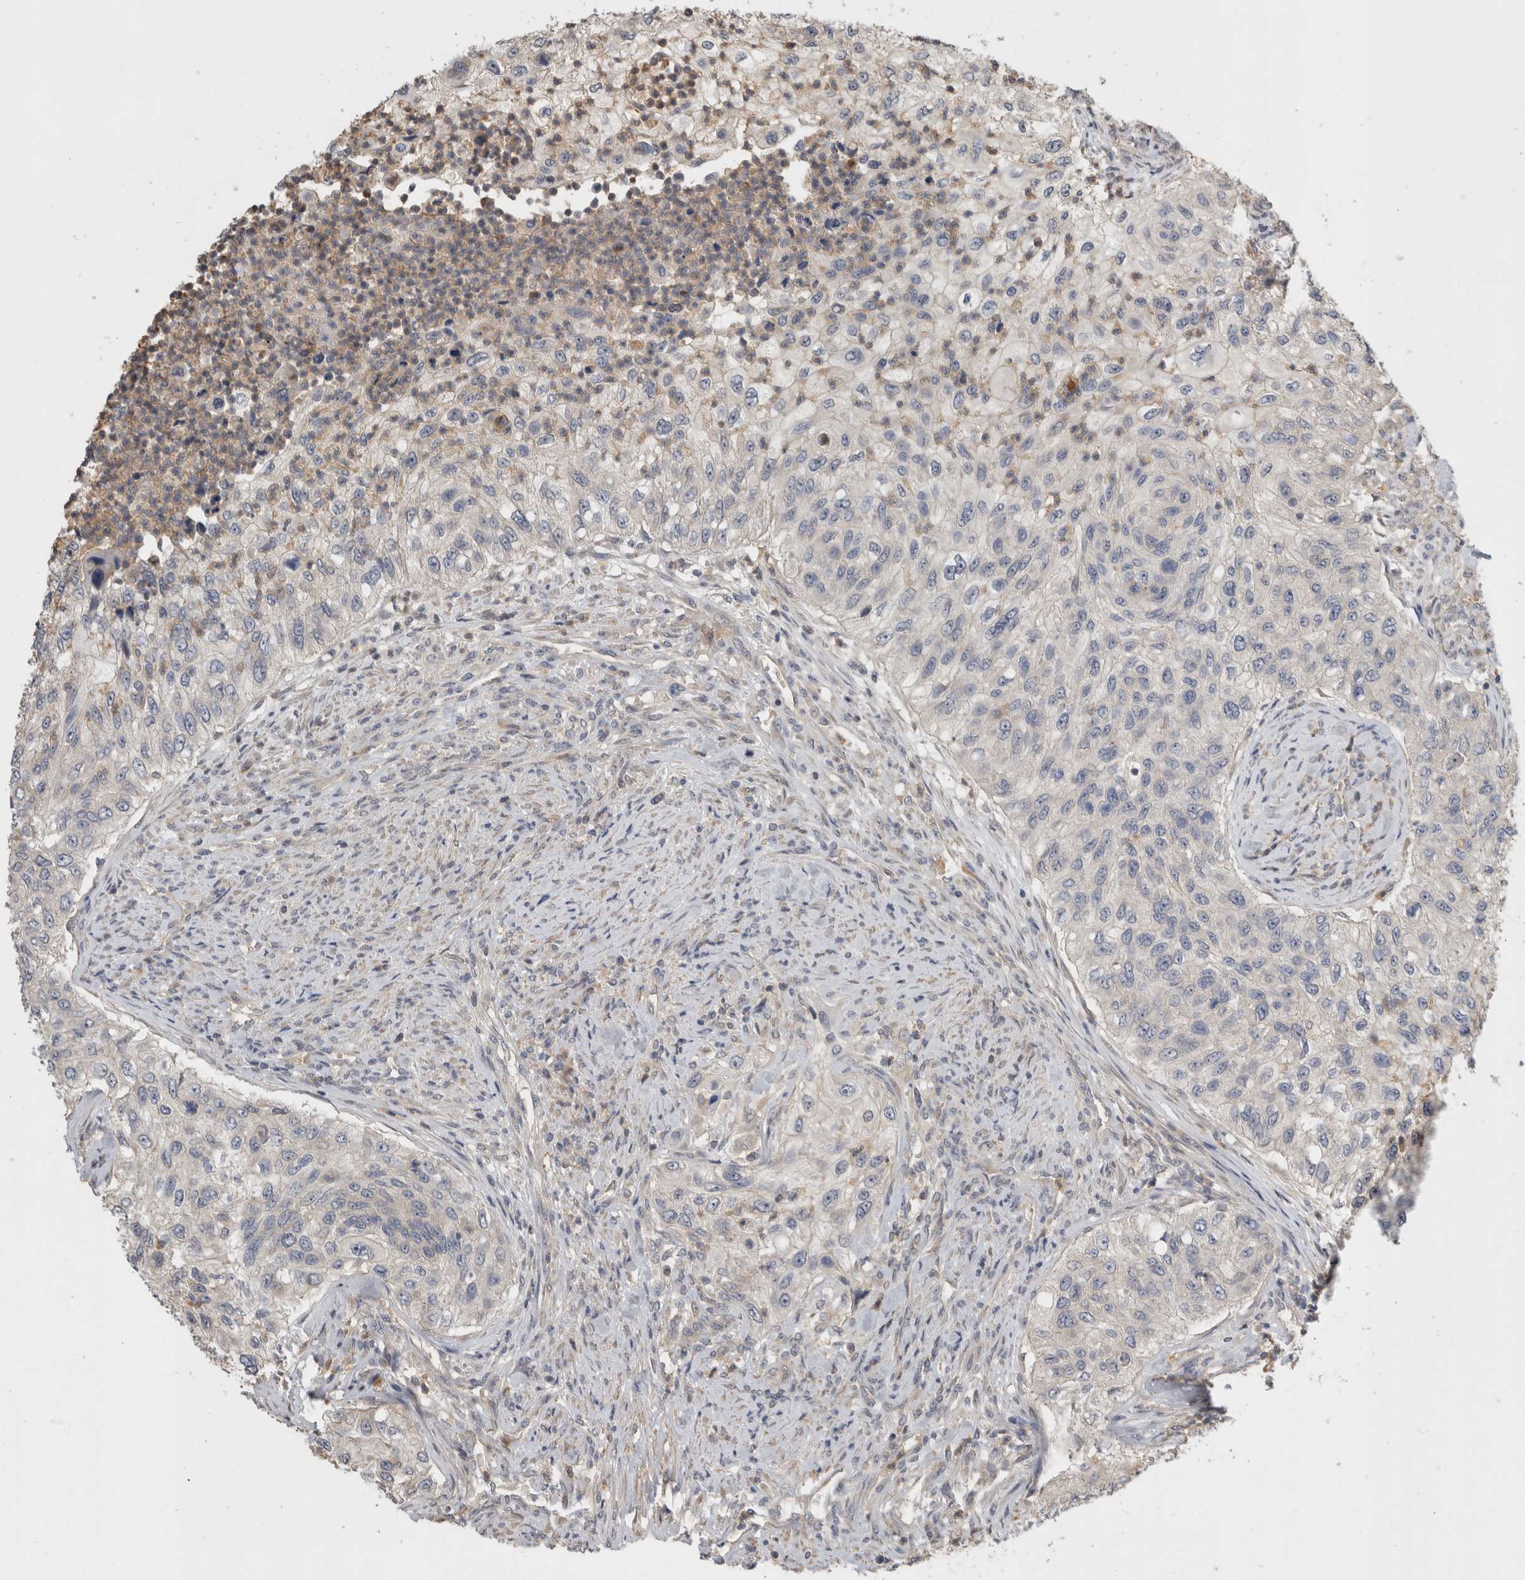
{"staining": {"intensity": "negative", "quantity": "none", "location": "none"}, "tissue": "urothelial cancer", "cell_type": "Tumor cells", "image_type": "cancer", "snomed": [{"axis": "morphology", "description": "Urothelial carcinoma, High grade"}, {"axis": "topography", "description": "Urinary bladder"}], "caption": "Human urothelial carcinoma (high-grade) stained for a protein using immunohistochemistry displays no expression in tumor cells.", "gene": "PGM1", "patient": {"sex": "female", "age": 60}}